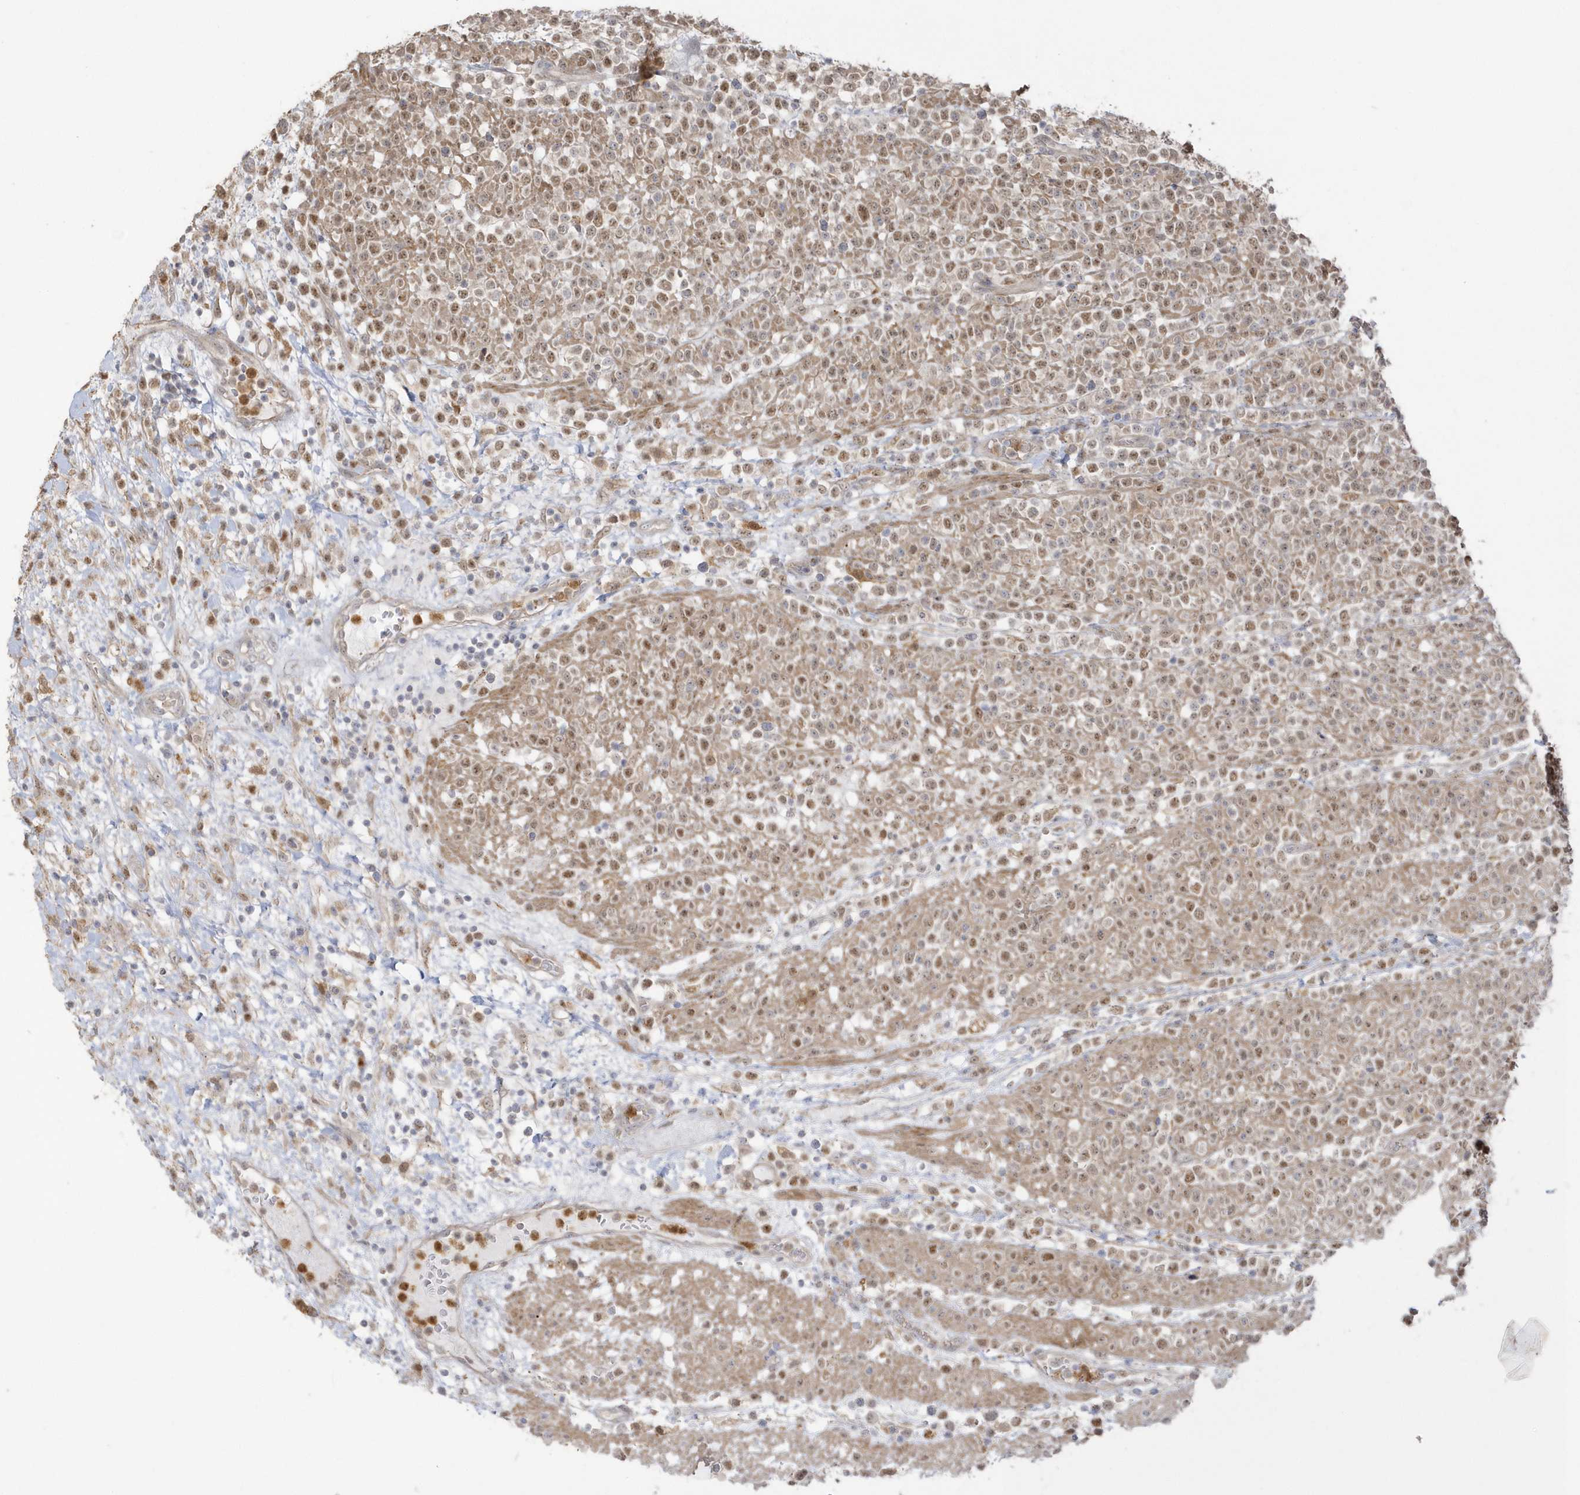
{"staining": {"intensity": "weak", "quantity": ">75%", "location": "cytoplasmic/membranous,nuclear"}, "tissue": "lymphoma", "cell_type": "Tumor cells", "image_type": "cancer", "snomed": [{"axis": "morphology", "description": "Malignant lymphoma, non-Hodgkin's type, High grade"}, {"axis": "topography", "description": "Colon"}], "caption": "An IHC histopathology image of neoplastic tissue is shown. Protein staining in brown highlights weak cytoplasmic/membranous and nuclear positivity in lymphoma within tumor cells.", "gene": "NAF1", "patient": {"sex": "female", "age": 53}}